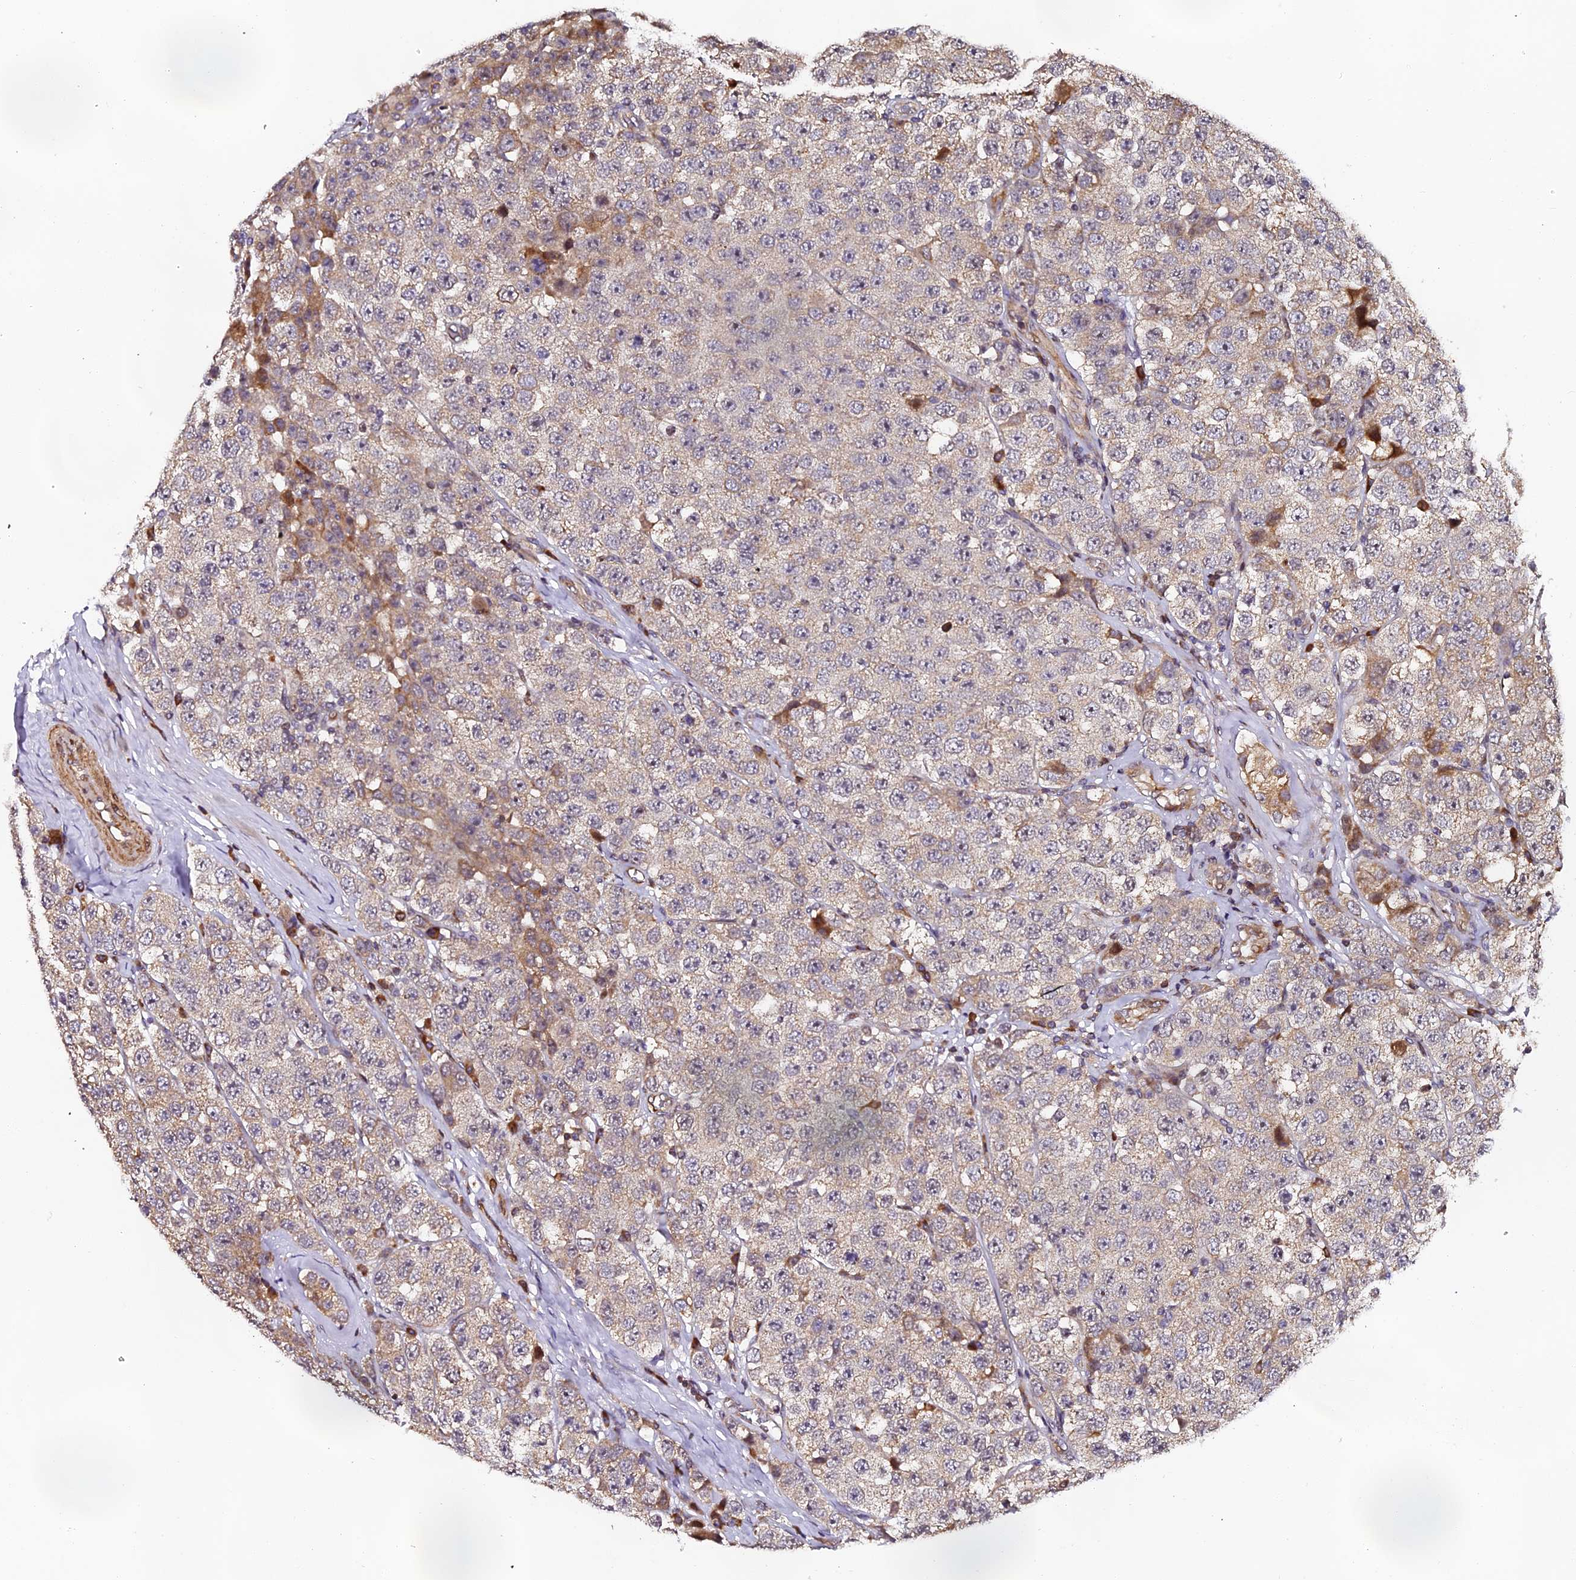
{"staining": {"intensity": "weak", "quantity": ">75%", "location": "cytoplasmic/membranous"}, "tissue": "testis cancer", "cell_type": "Tumor cells", "image_type": "cancer", "snomed": [{"axis": "morphology", "description": "Seminoma, NOS"}, {"axis": "topography", "description": "Testis"}], "caption": "Tumor cells exhibit weak cytoplasmic/membranous positivity in about >75% of cells in seminoma (testis). (brown staining indicates protein expression, while blue staining denotes nuclei).", "gene": "RAB28", "patient": {"sex": "male", "age": 28}}